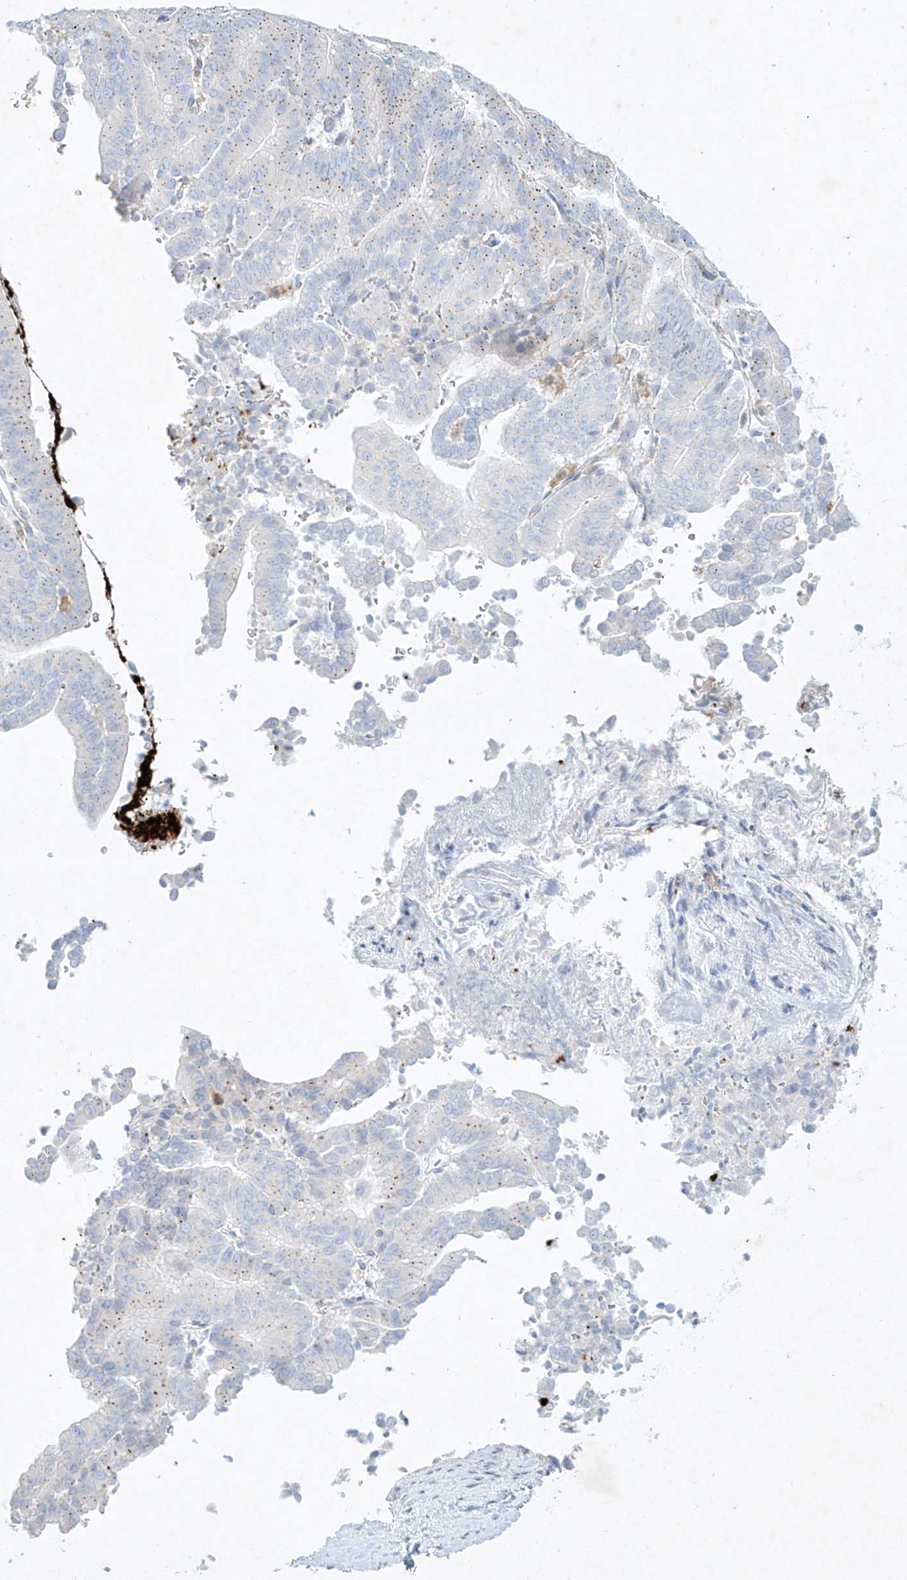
{"staining": {"intensity": "negative", "quantity": "none", "location": "none"}, "tissue": "liver cancer", "cell_type": "Tumor cells", "image_type": "cancer", "snomed": [{"axis": "morphology", "description": "Cholangiocarcinoma"}, {"axis": "topography", "description": "Liver"}], "caption": "Tumor cells are negative for protein expression in human liver cancer (cholangiocarcinoma).", "gene": "PLEK", "patient": {"sex": "female", "age": 75}}